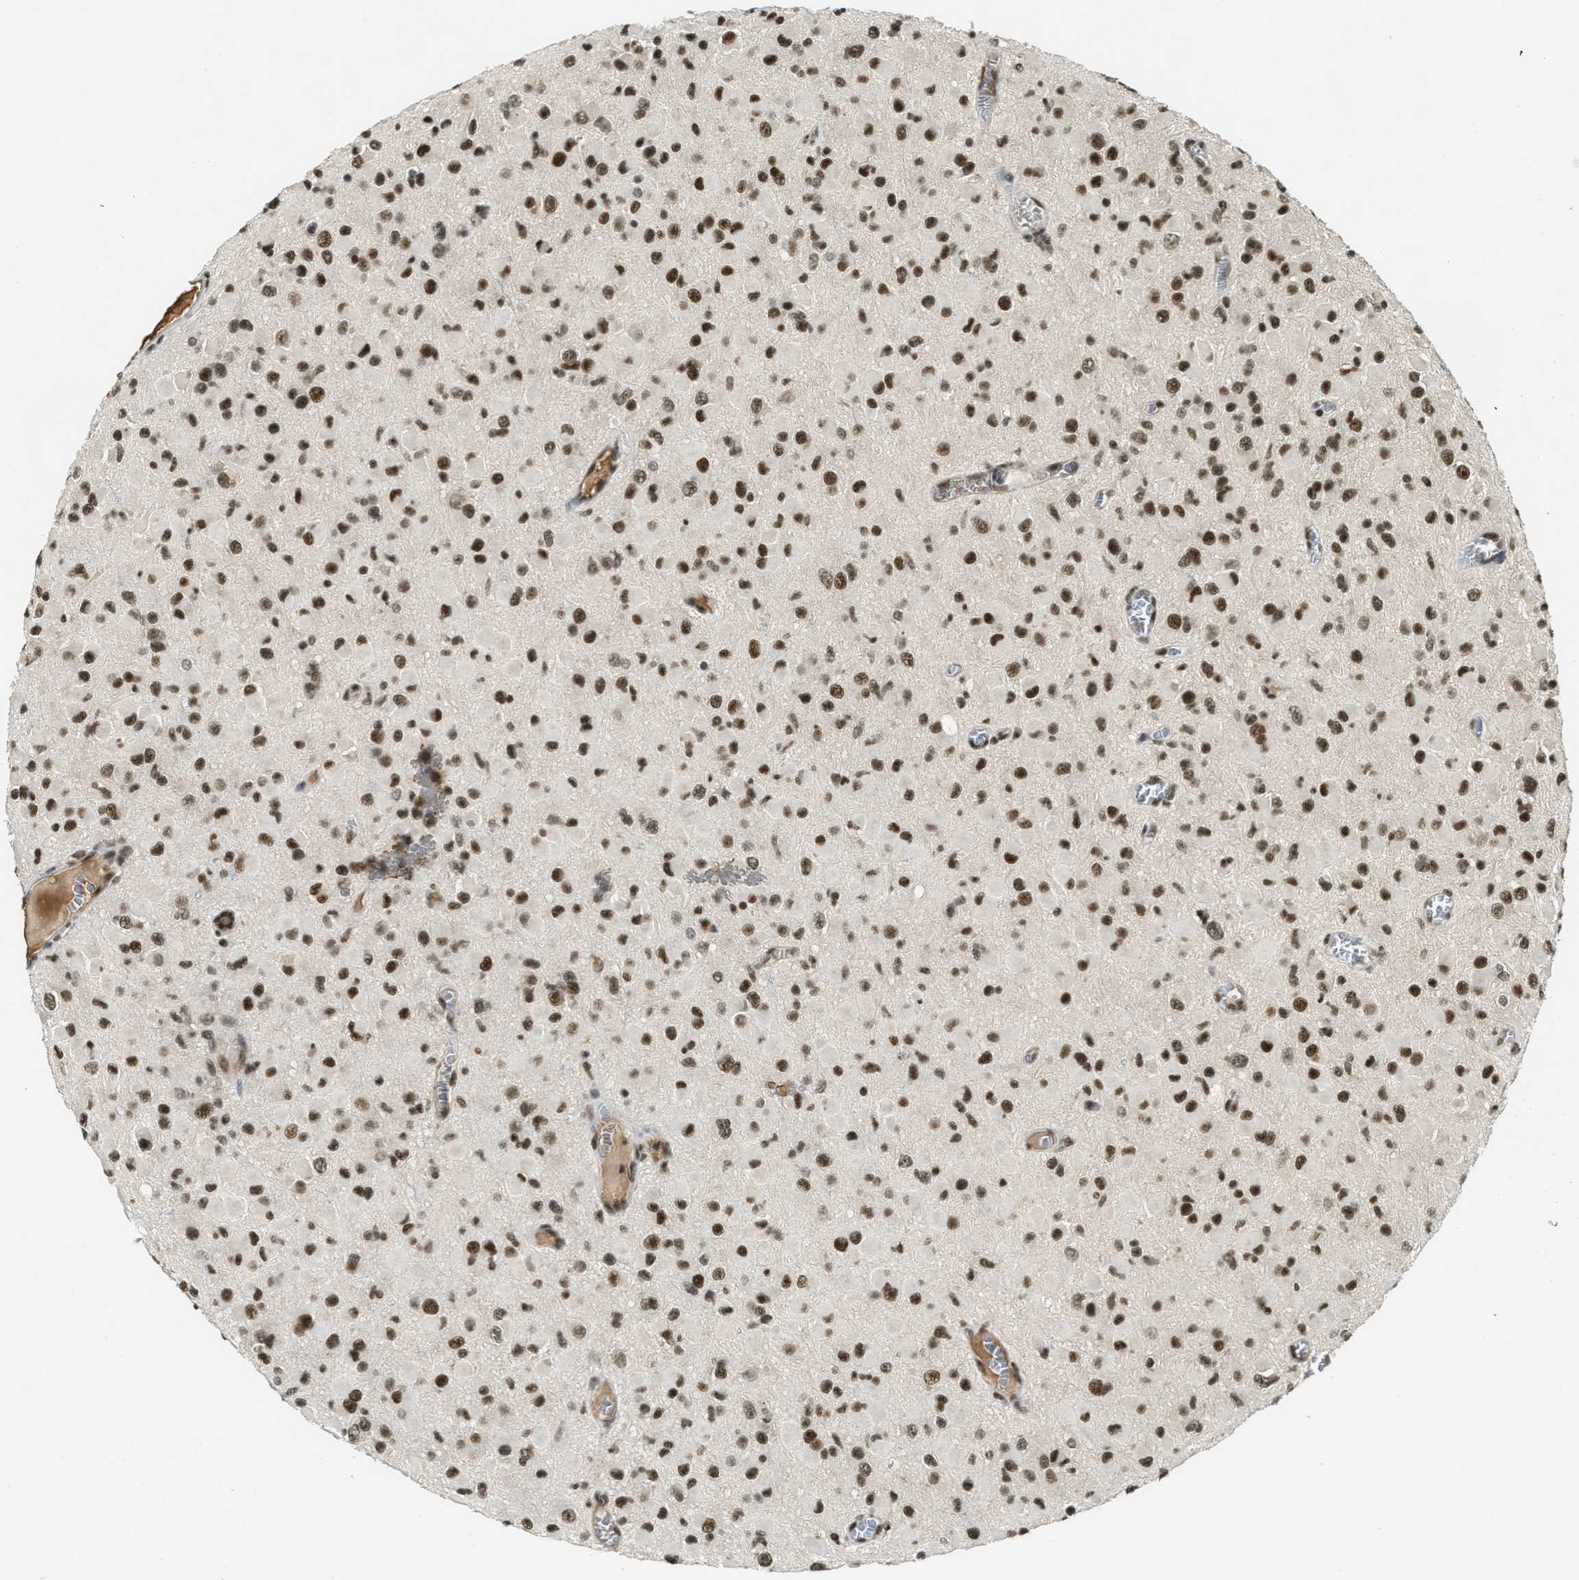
{"staining": {"intensity": "strong", "quantity": ">75%", "location": "nuclear"}, "tissue": "glioma", "cell_type": "Tumor cells", "image_type": "cancer", "snomed": [{"axis": "morphology", "description": "Glioma, malignant, Low grade"}, {"axis": "topography", "description": "Brain"}], "caption": "A high amount of strong nuclear expression is appreciated in approximately >75% of tumor cells in glioma tissue.", "gene": "ZNF148", "patient": {"sex": "male", "age": 42}}